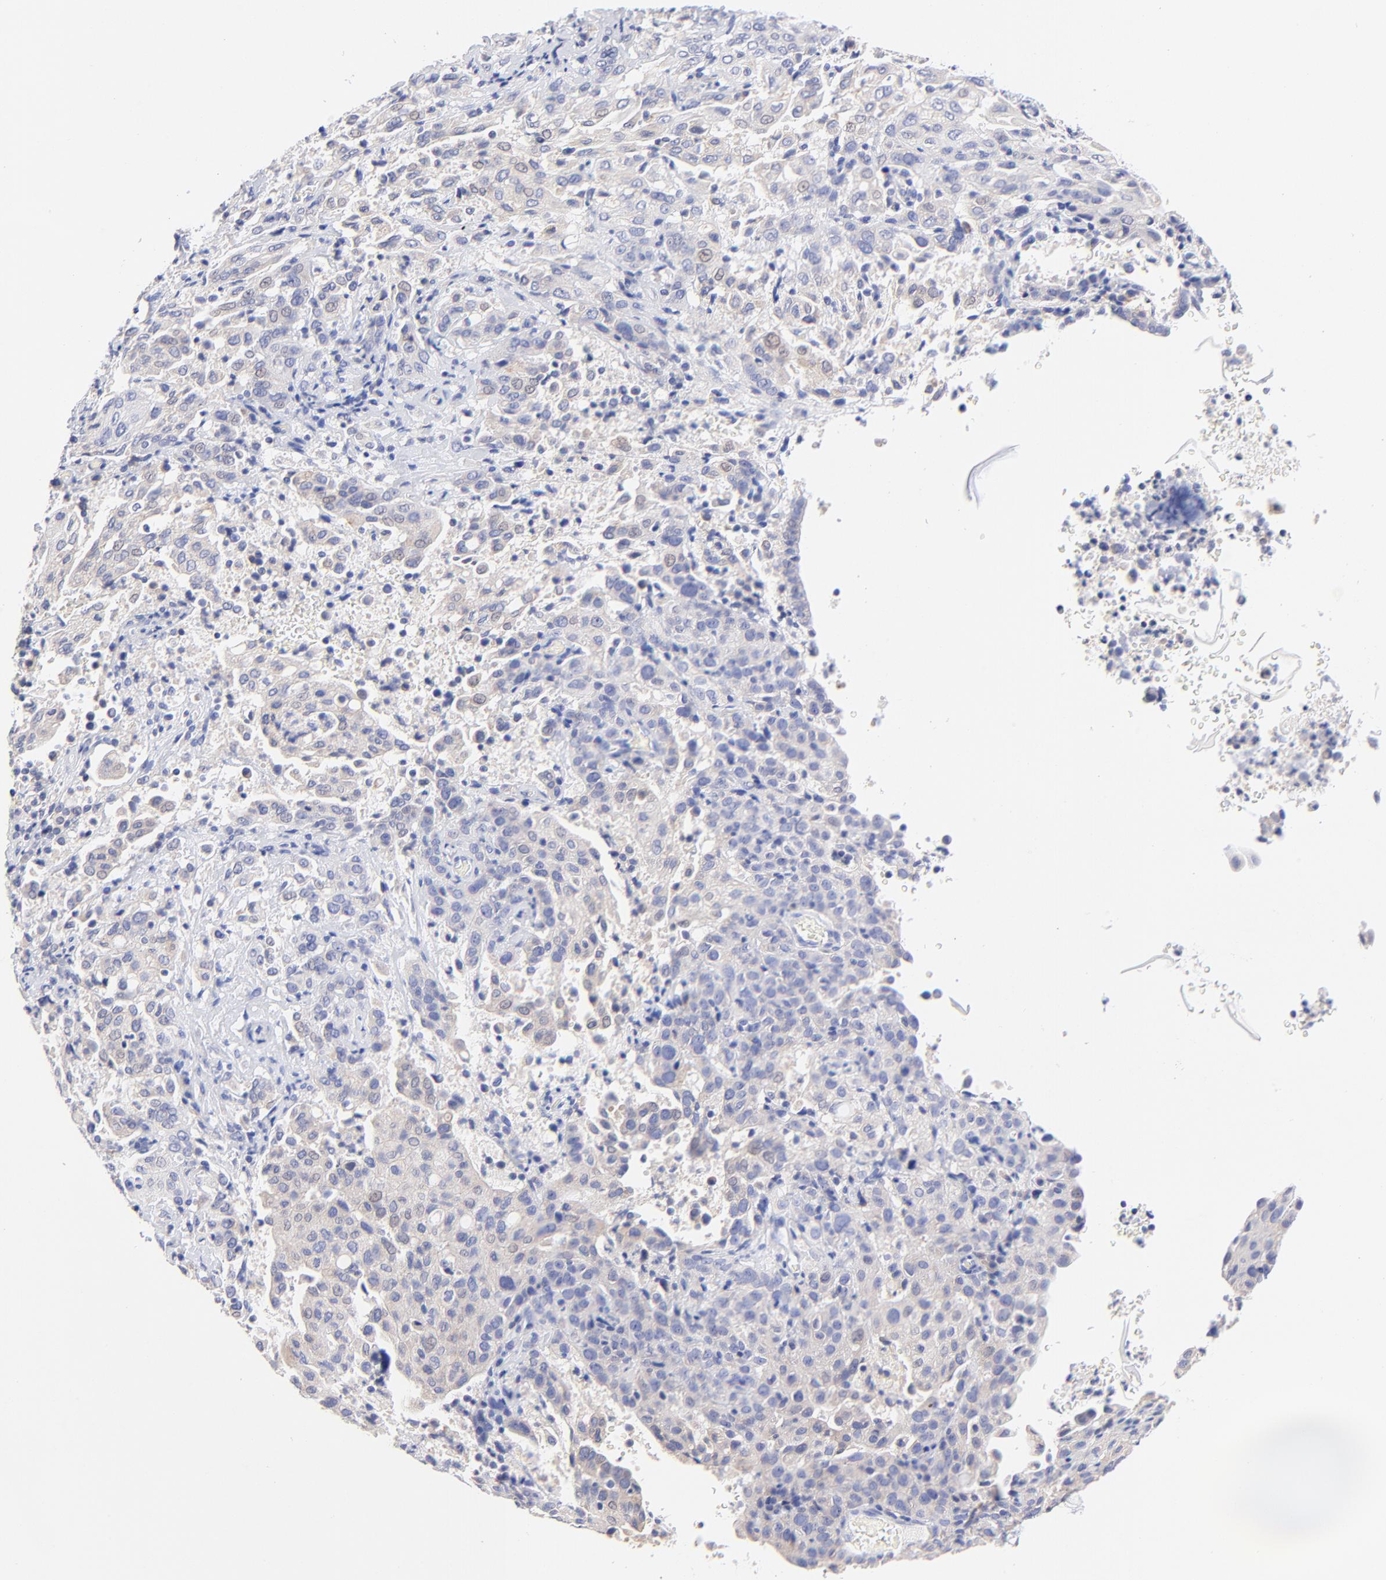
{"staining": {"intensity": "negative", "quantity": "none", "location": "none"}, "tissue": "cervical cancer", "cell_type": "Tumor cells", "image_type": "cancer", "snomed": [{"axis": "morphology", "description": "Squamous cell carcinoma, NOS"}, {"axis": "topography", "description": "Cervix"}], "caption": "Immunohistochemistry of human cervical squamous cell carcinoma shows no positivity in tumor cells.", "gene": "EBP", "patient": {"sex": "female", "age": 41}}